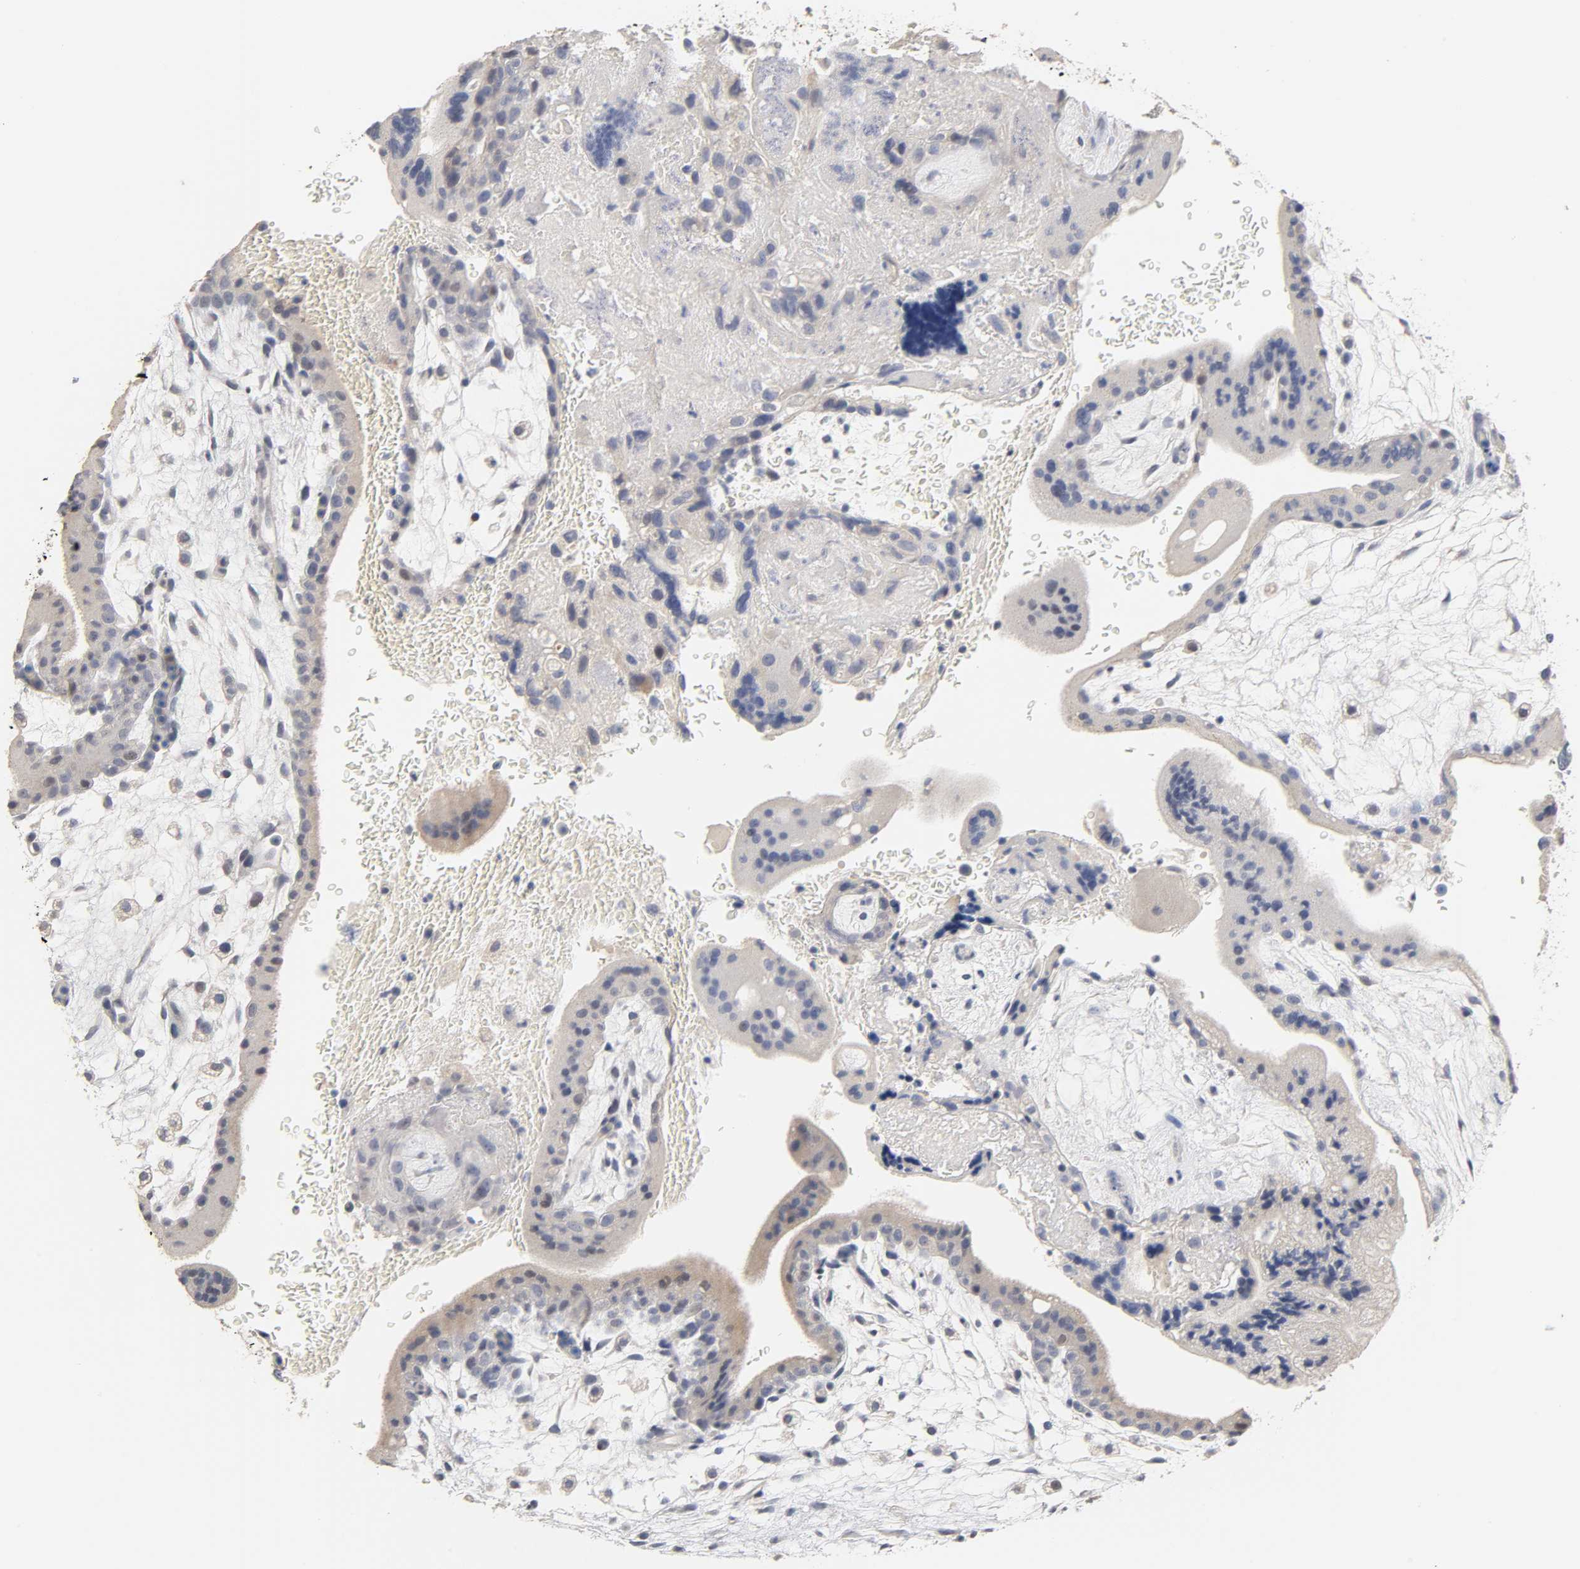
{"staining": {"intensity": "negative", "quantity": "none", "location": "none"}, "tissue": "placenta", "cell_type": "Decidual cells", "image_type": "normal", "snomed": [{"axis": "morphology", "description": "Normal tissue, NOS"}, {"axis": "topography", "description": "Placenta"}], "caption": "The IHC histopathology image has no significant positivity in decidual cells of placenta.", "gene": "OVOL1", "patient": {"sex": "female", "age": 35}}